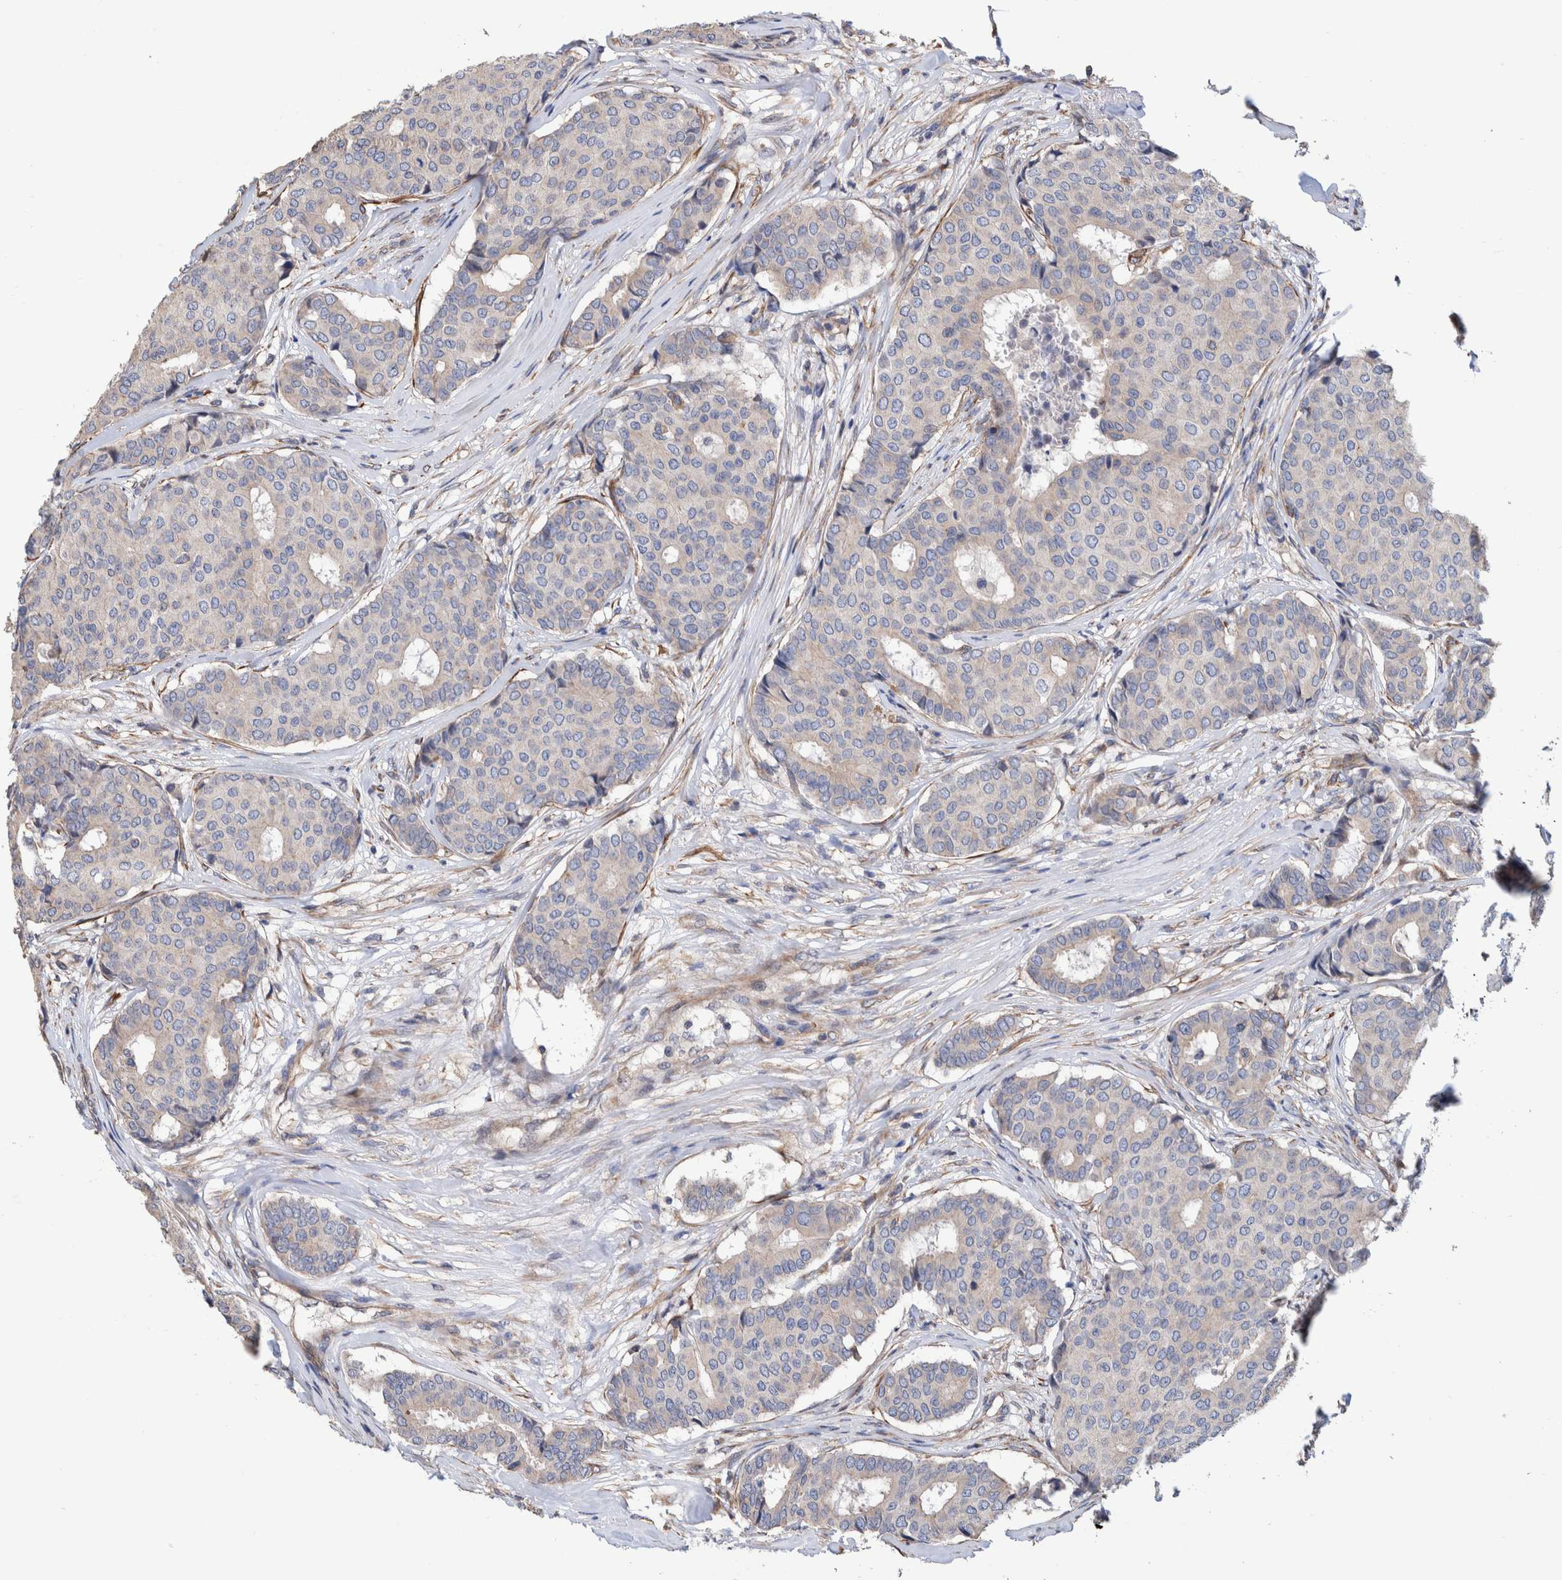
{"staining": {"intensity": "weak", "quantity": "<25%", "location": "cytoplasmic/membranous"}, "tissue": "breast cancer", "cell_type": "Tumor cells", "image_type": "cancer", "snomed": [{"axis": "morphology", "description": "Duct carcinoma"}, {"axis": "topography", "description": "Breast"}], "caption": "The micrograph shows no significant positivity in tumor cells of breast cancer (infiltrating ductal carcinoma).", "gene": "SLC45A4", "patient": {"sex": "female", "age": 75}}